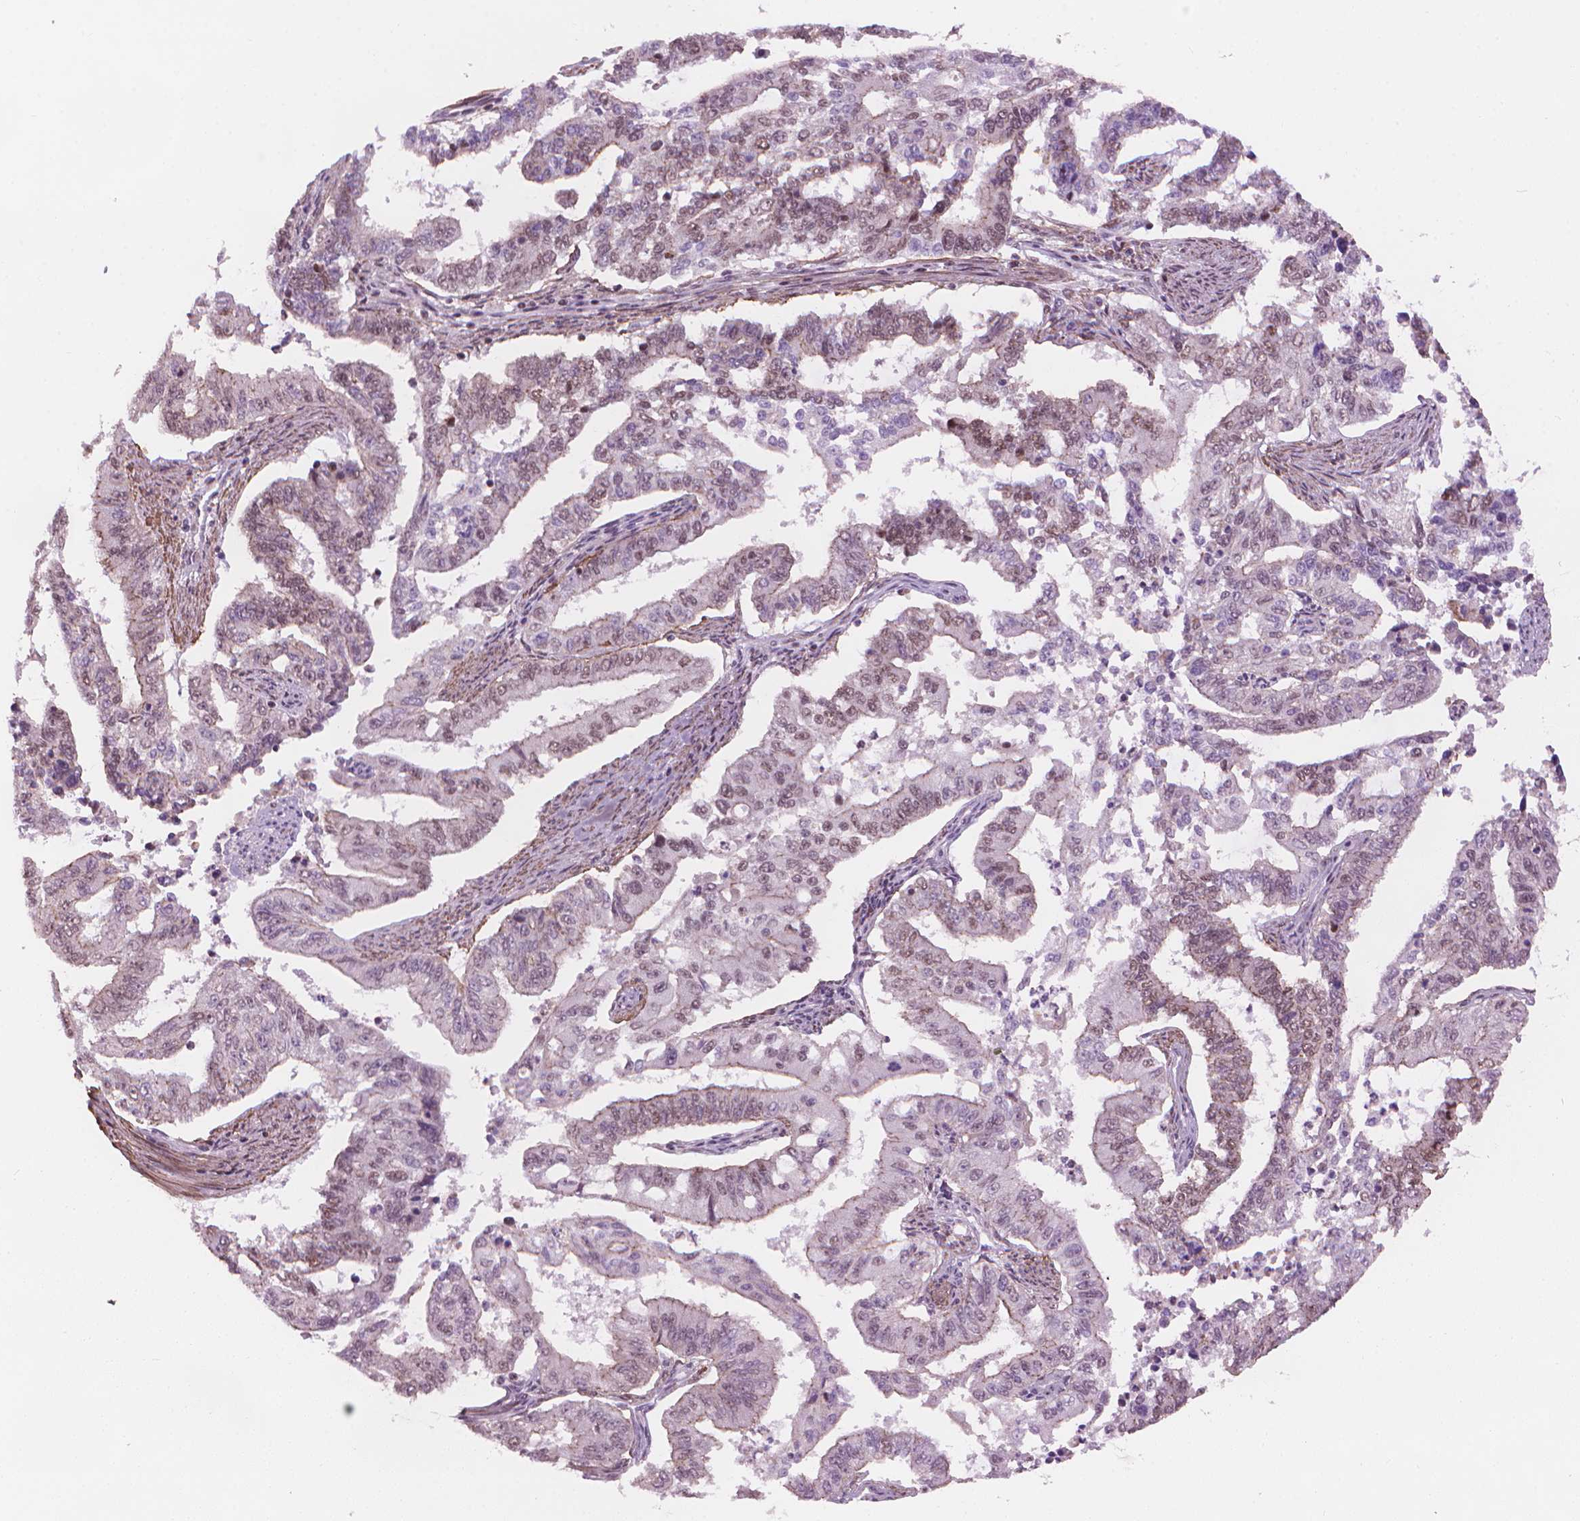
{"staining": {"intensity": "moderate", "quantity": "<25%", "location": "cytoplasmic/membranous,nuclear"}, "tissue": "endometrial cancer", "cell_type": "Tumor cells", "image_type": "cancer", "snomed": [{"axis": "morphology", "description": "Adenocarcinoma, NOS"}, {"axis": "topography", "description": "Uterus"}], "caption": "Endometrial adenocarcinoma was stained to show a protein in brown. There is low levels of moderate cytoplasmic/membranous and nuclear positivity in about <25% of tumor cells.", "gene": "HOXD4", "patient": {"sex": "female", "age": 59}}